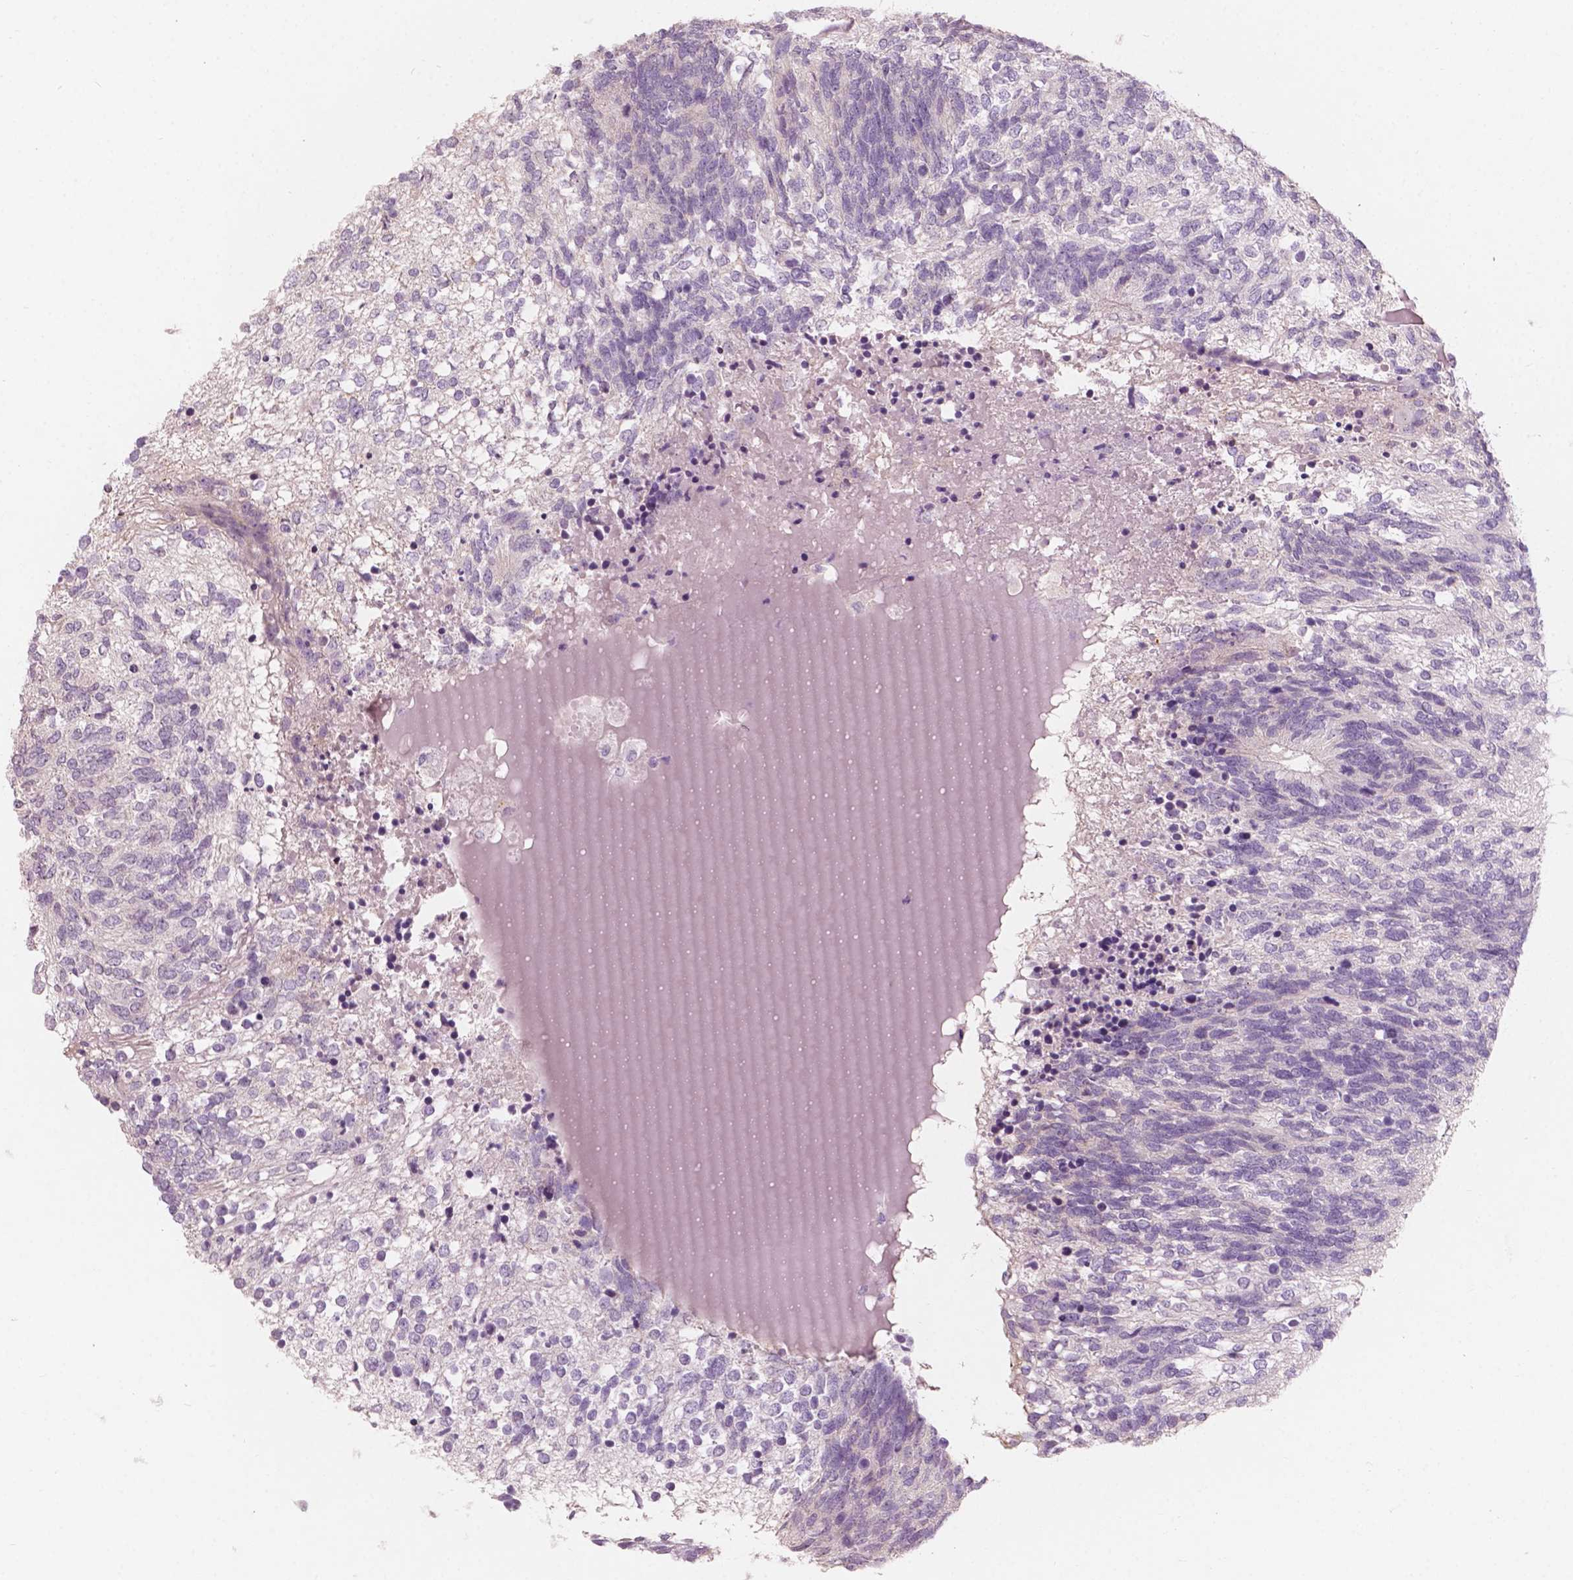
{"staining": {"intensity": "weak", "quantity": "<25%", "location": "cytoplasmic/membranous"}, "tissue": "testis cancer", "cell_type": "Tumor cells", "image_type": "cancer", "snomed": [{"axis": "morphology", "description": "Seminoma, NOS"}, {"axis": "morphology", "description": "Carcinoma, Embryonal, NOS"}, {"axis": "topography", "description": "Testis"}], "caption": "Immunohistochemical staining of testis cancer displays no significant positivity in tumor cells.", "gene": "AWAT1", "patient": {"sex": "male", "age": 41}}